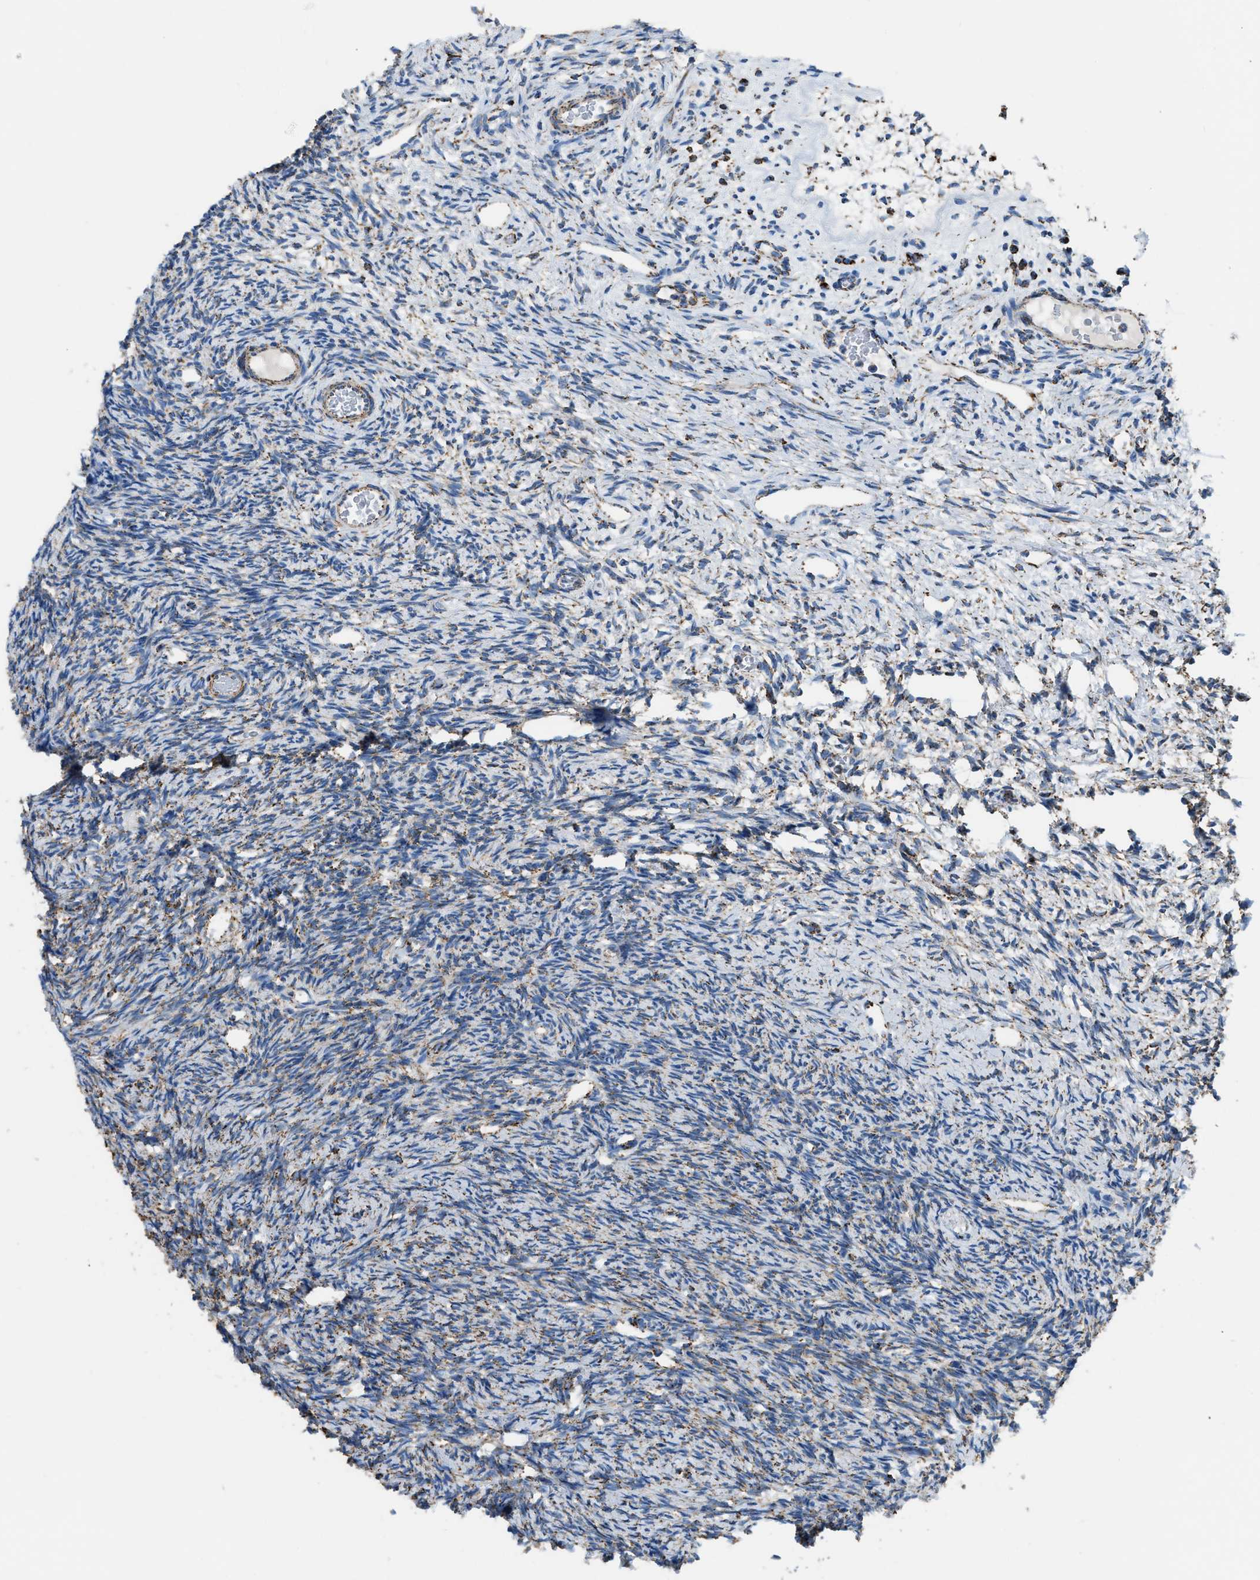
{"staining": {"intensity": "strong", "quantity": ">75%", "location": "cytoplasmic/membranous"}, "tissue": "ovary", "cell_type": "Follicle cells", "image_type": "normal", "snomed": [{"axis": "morphology", "description": "Normal tissue, NOS"}, {"axis": "topography", "description": "Ovary"}], "caption": "An IHC photomicrograph of benign tissue is shown. Protein staining in brown labels strong cytoplasmic/membranous positivity in ovary within follicle cells.", "gene": "ETFB", "patient": {"sex": "female", "age": 33}}